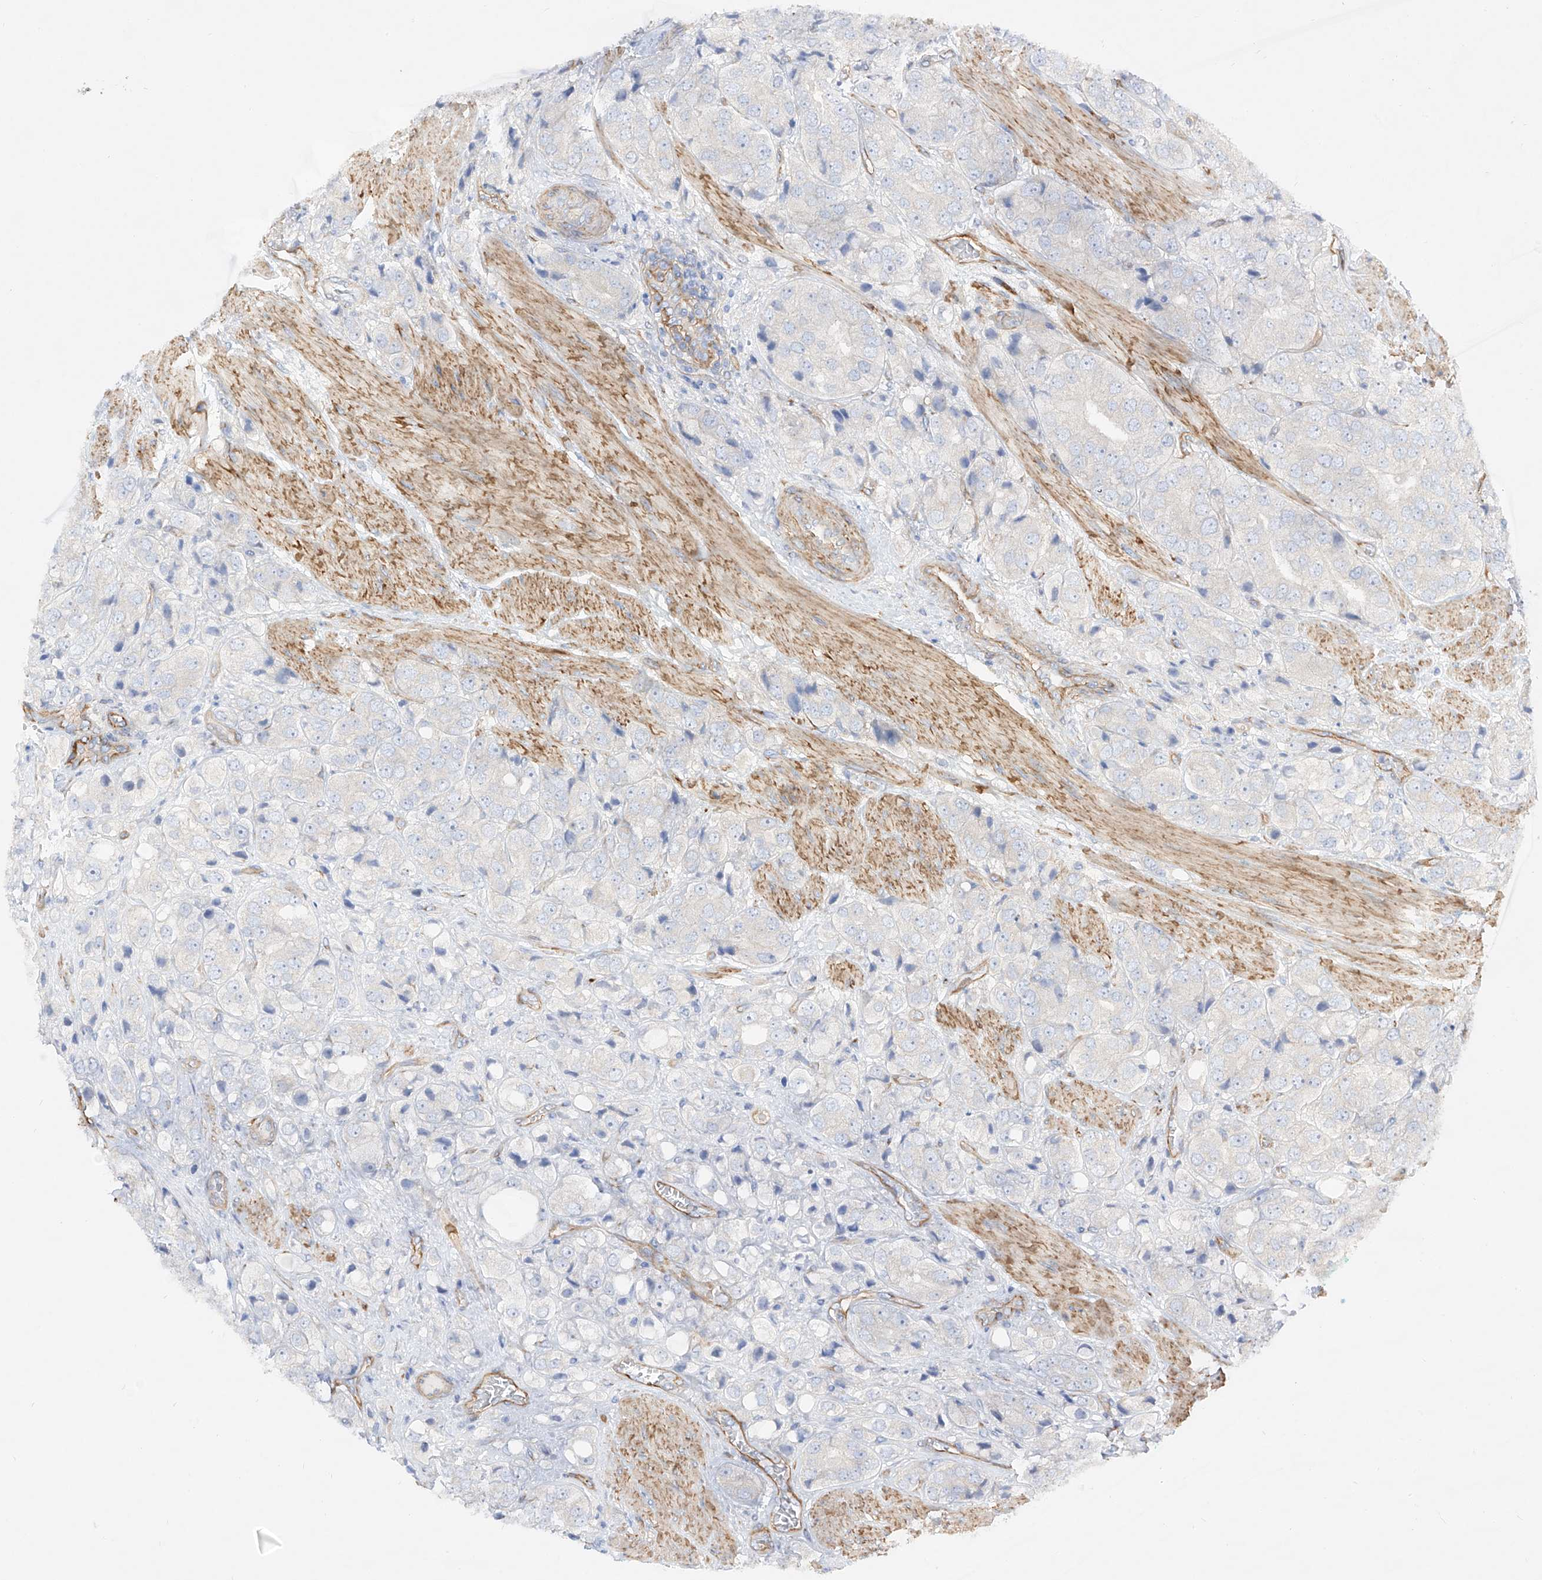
{"staining": {"intensity": "negative", "quantity": "none", "location": "none"}, "tissue": "prostate cancer", "cell_type": "Tumor cells", "image_type": "cancer", "snomed": [{"axis": "morphology", "description": "Adenocarcinoma, High grade"}, {"axis": "topography", "description": "Prostate"}], "caption": "A high-resolution histopathology image shows immunohistochemistry (IHC) staining of prostate cancer (high-grade adenocarcinoma), which shows no significant positivity in tumor cells.", "gene": "LCA5", "patient": {"sex": "male", "age": 50}}